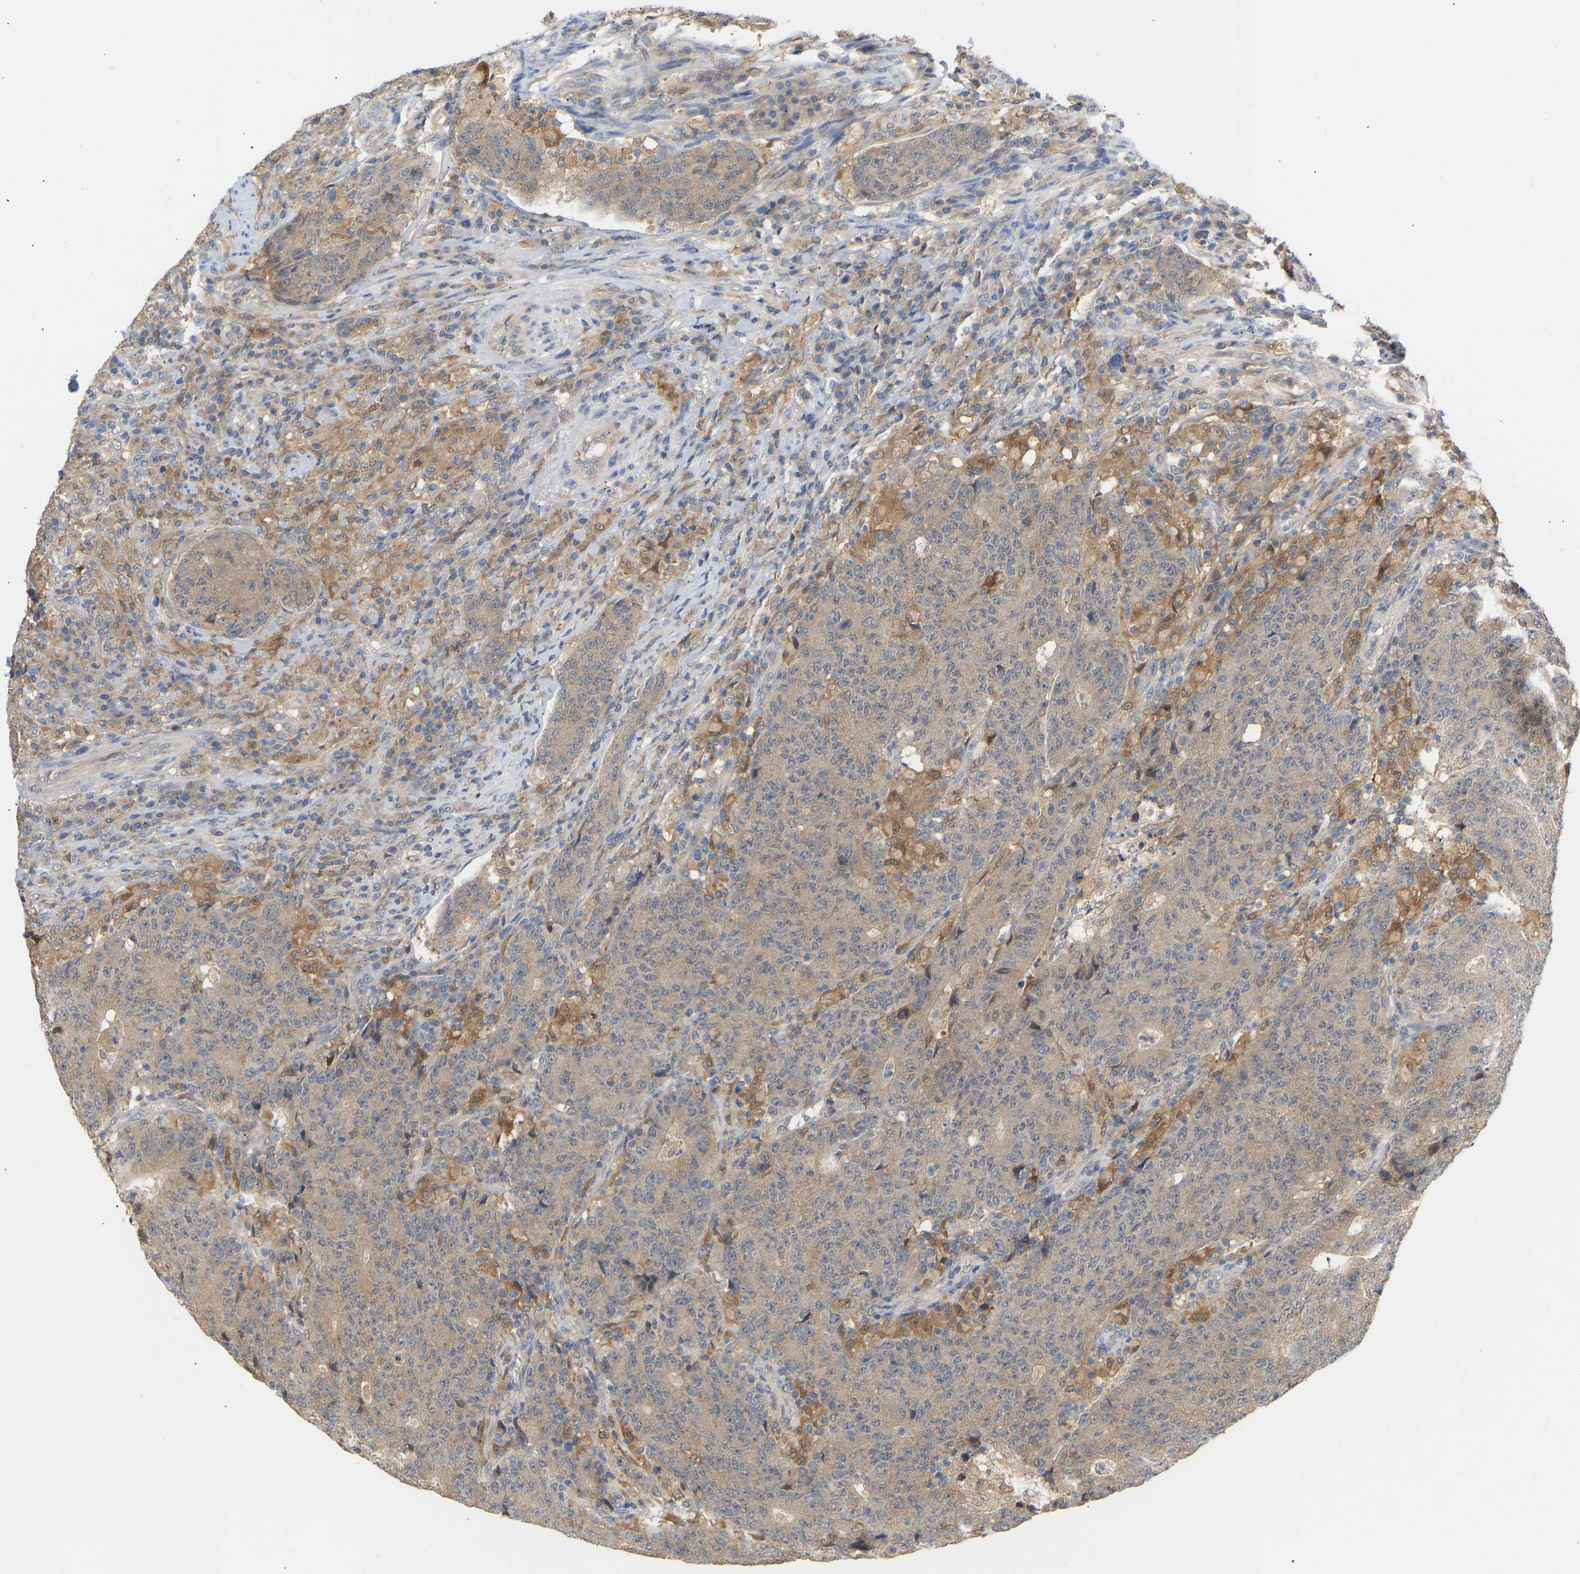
{"staining": {"intensity": "weak", "quantity": "25%-75%", "location": "cytoplasmic/membranous"}, "tissue": "colorectal cancer", "cell_type": "Tumor cells", "image_type": "cancer", "snomed": [{"axis": "morphology", "description": "Normal tissue, NOS"}, {"axis": "morphology", "description": "Adenocarcinoma, NOS"}, {"axis": "topography", "description": "Colon"}], "caption": "About 25%-75% of tumor cells in colorectal adenocarcinoma display weak cytoplasmic/membranous protein positivity as visualized by brown immunohistochemical staining.", "gene": "TPMT", "patient": {"sex": "female", "age": 75}}